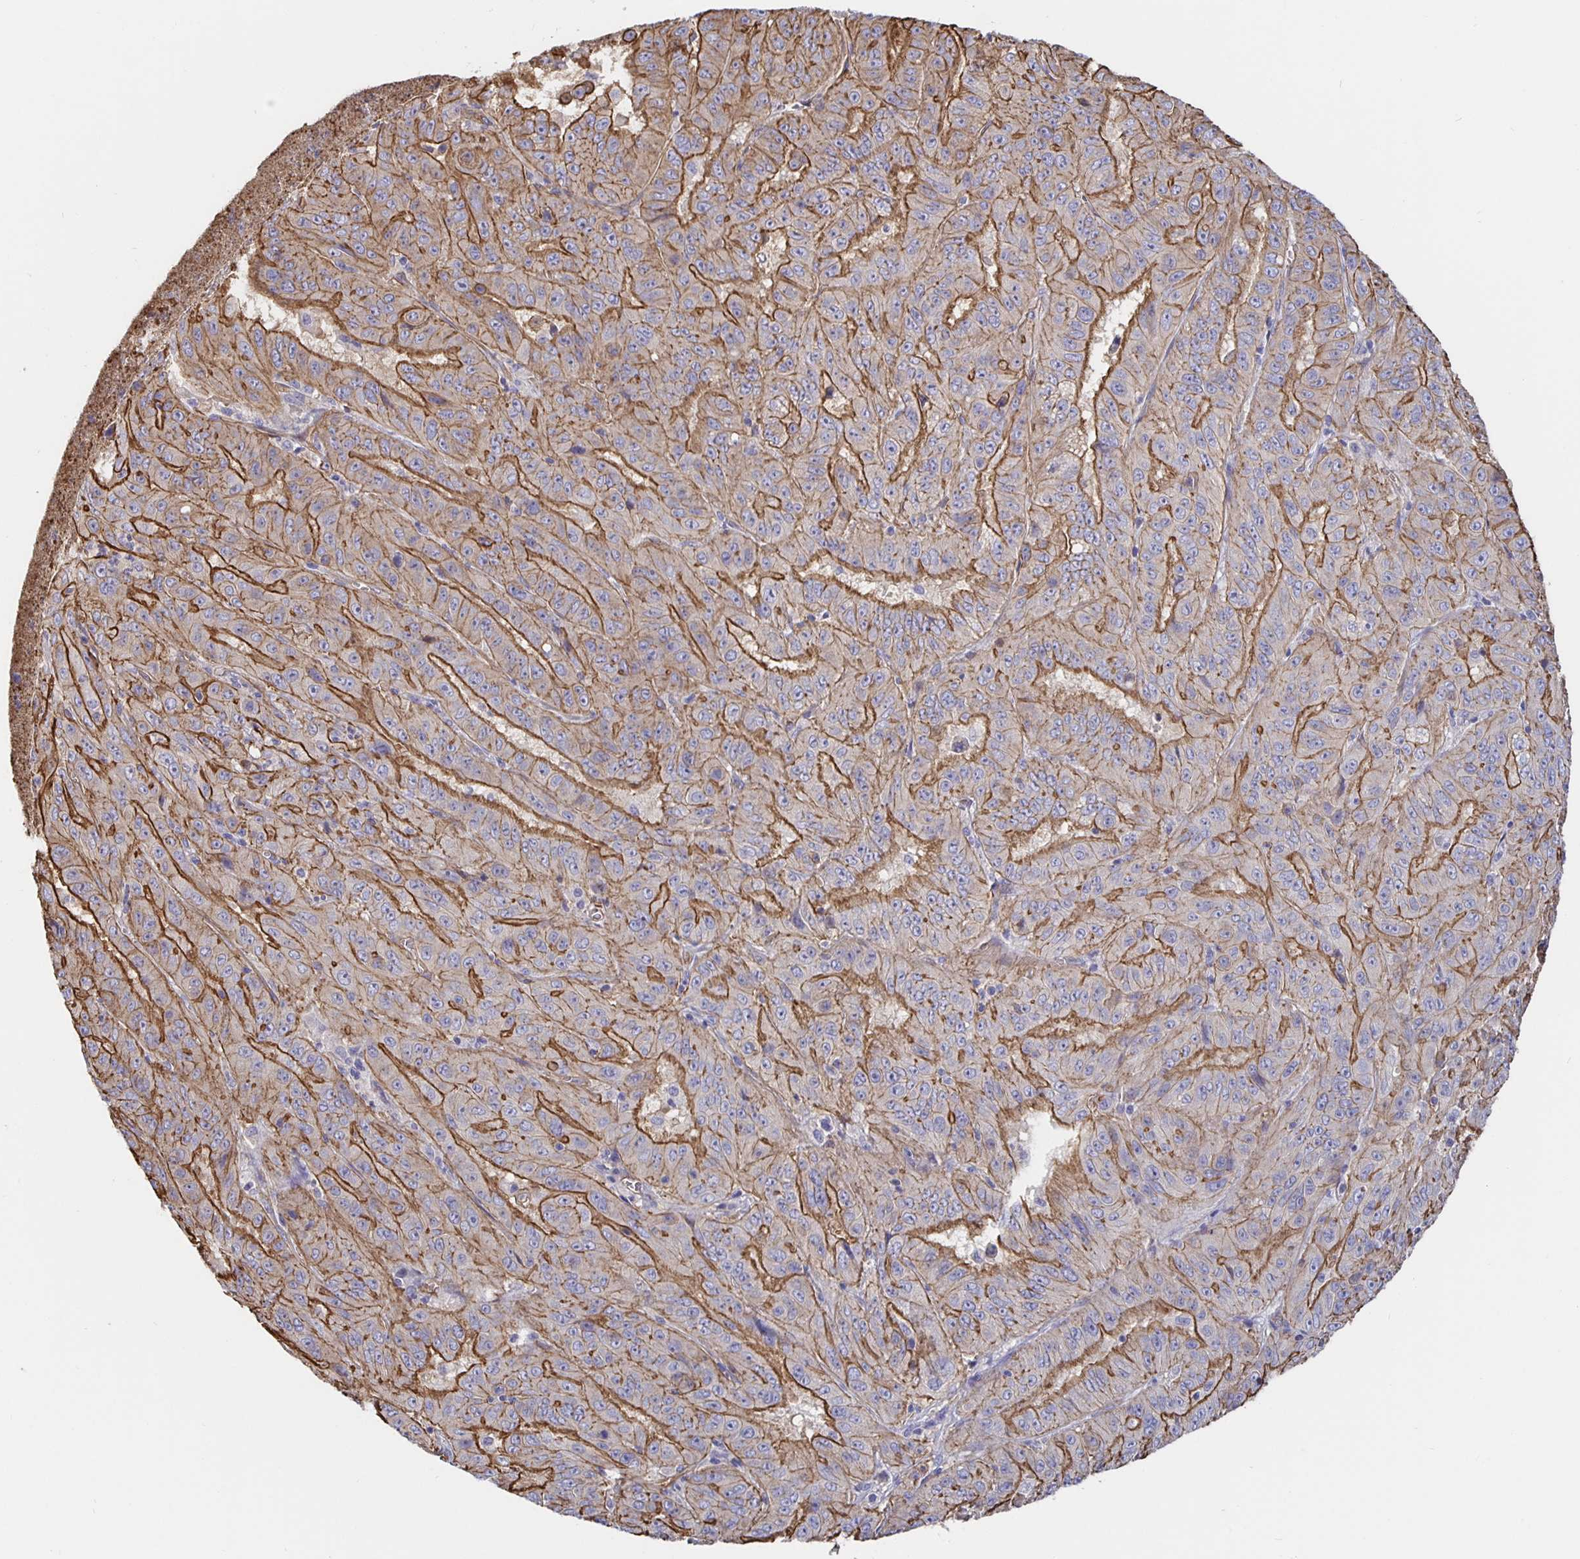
{"staining": {"intensity": "strong", "quantity": "25%-75%", "location": "cytoplasmic/membranous"}, "tissue": "pancreatic cancer", "cell_type": "Tumor cells", "image_type": "cancer", "snomed": [{"axis": "morphology", "description": "Adenocarcinoma, NOS"}, {"axis": "topography", "description": "Pancreas"}], "caption": "IHC (DAB) staining of human adenocarcinoma (pancreatic) exhibits strong cytoplasmic/membranous protein staining in about 25%-75% of tumor cells.", "gene": "ARHGEF39", "patient": {"sex": "male", "age": 63}}